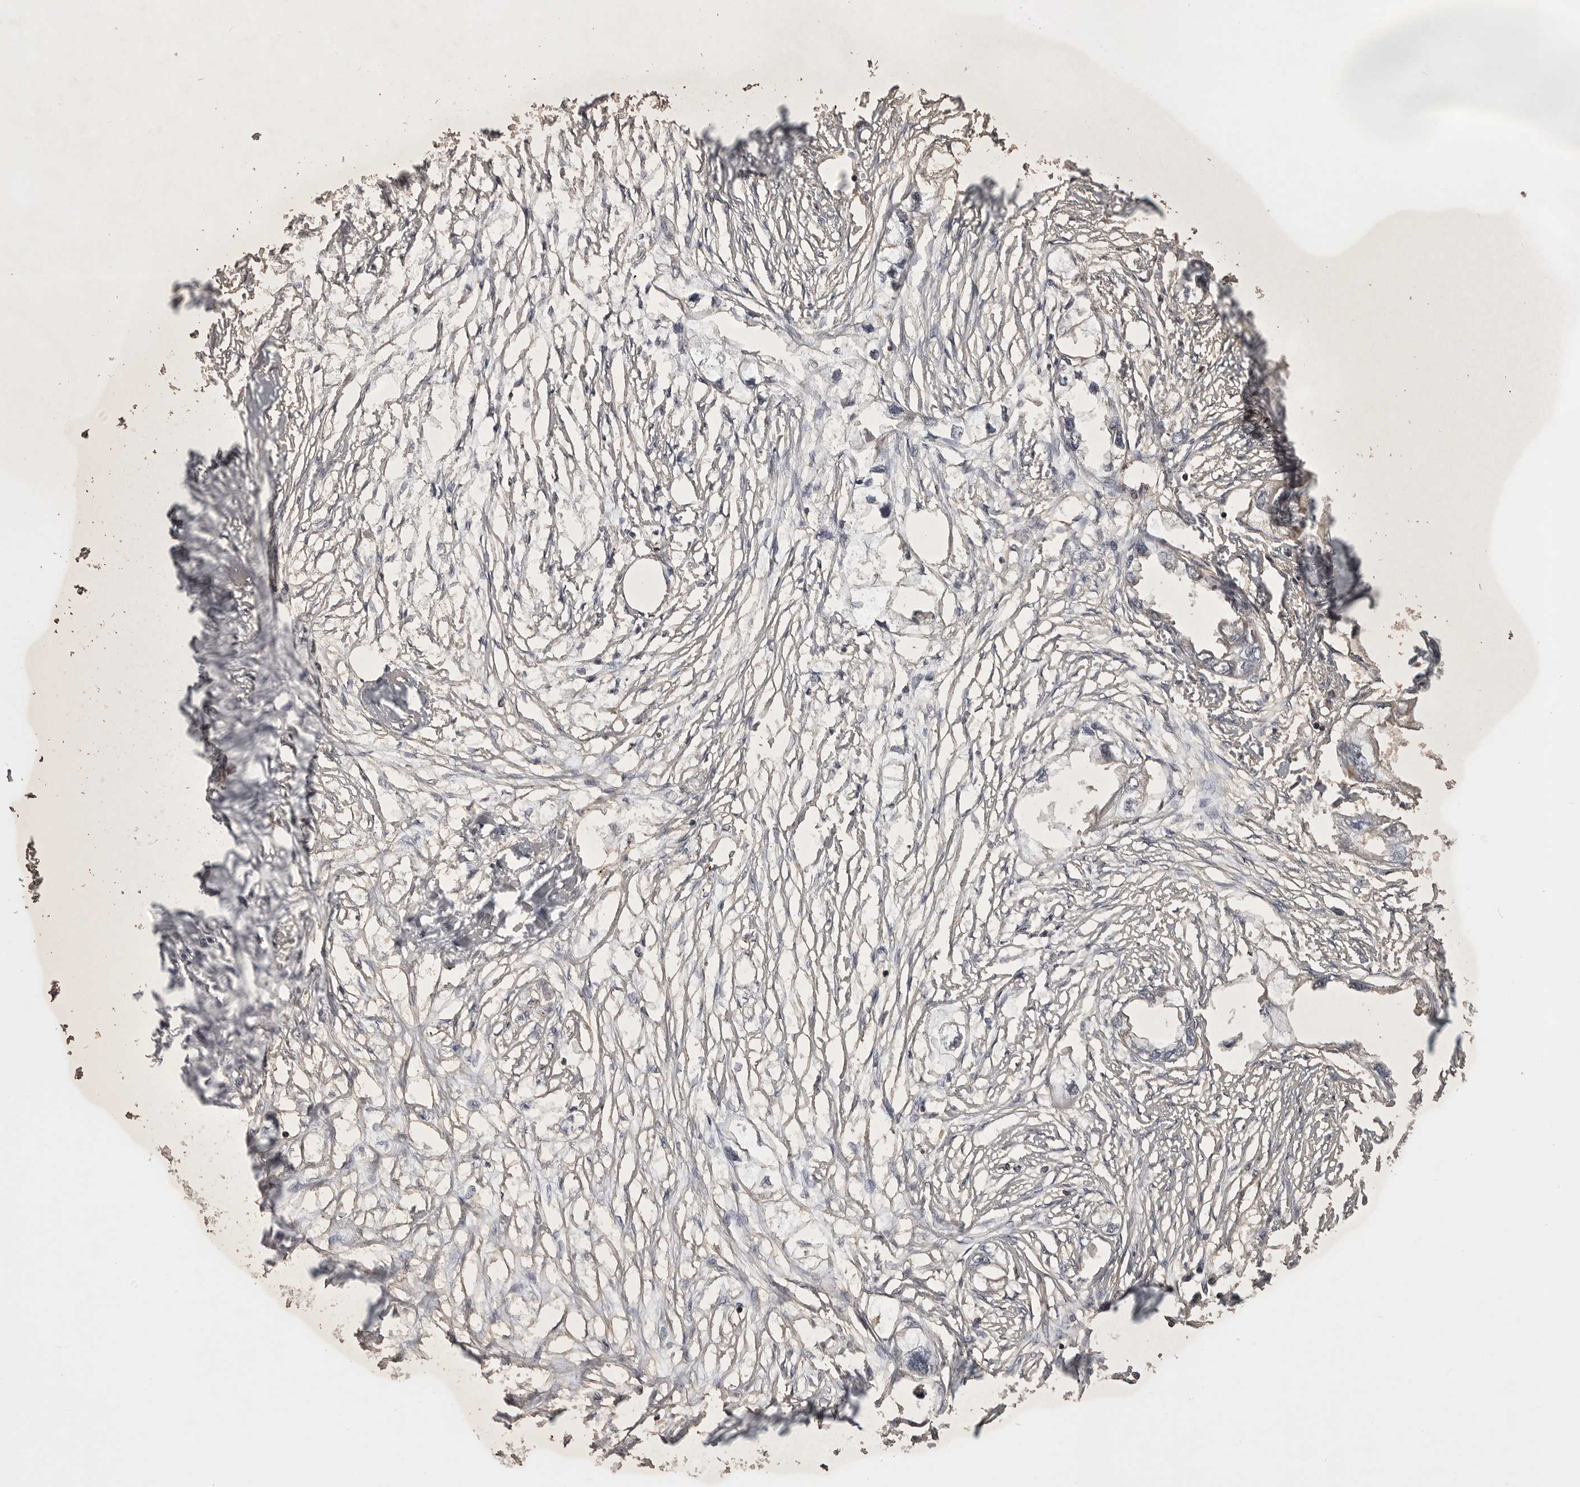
{"staining": {"intensity": "weak", "quantity": "<25%", "location": "cytoplasmic/membranous"}, "tissue": "endometrial cancer", "cell_type": "Tumor cells", "image_type": "cancer", "snomed": [{"axis": "morphology", "description": "Adenocarcinoma, NOS"}, {"axis": "morphology", "description": "Adenocarcinoma, metastatic, NOS"}, {"axis": "topography", "description": "Adipose tissue"}, {"axis": "topography", "description": "Endometrium"}], "caption": "Tumor cells are negative for brown protein staining in endometrial cancer (metastatic adenocarcinoma). The staining is performed using DAB (3,3'-diaminobenzidine) brown chromogen with nuclei counter-stained in using hematoxylin.", "gene": "STK24", "patient": {"sex": "female", "age": 67}}